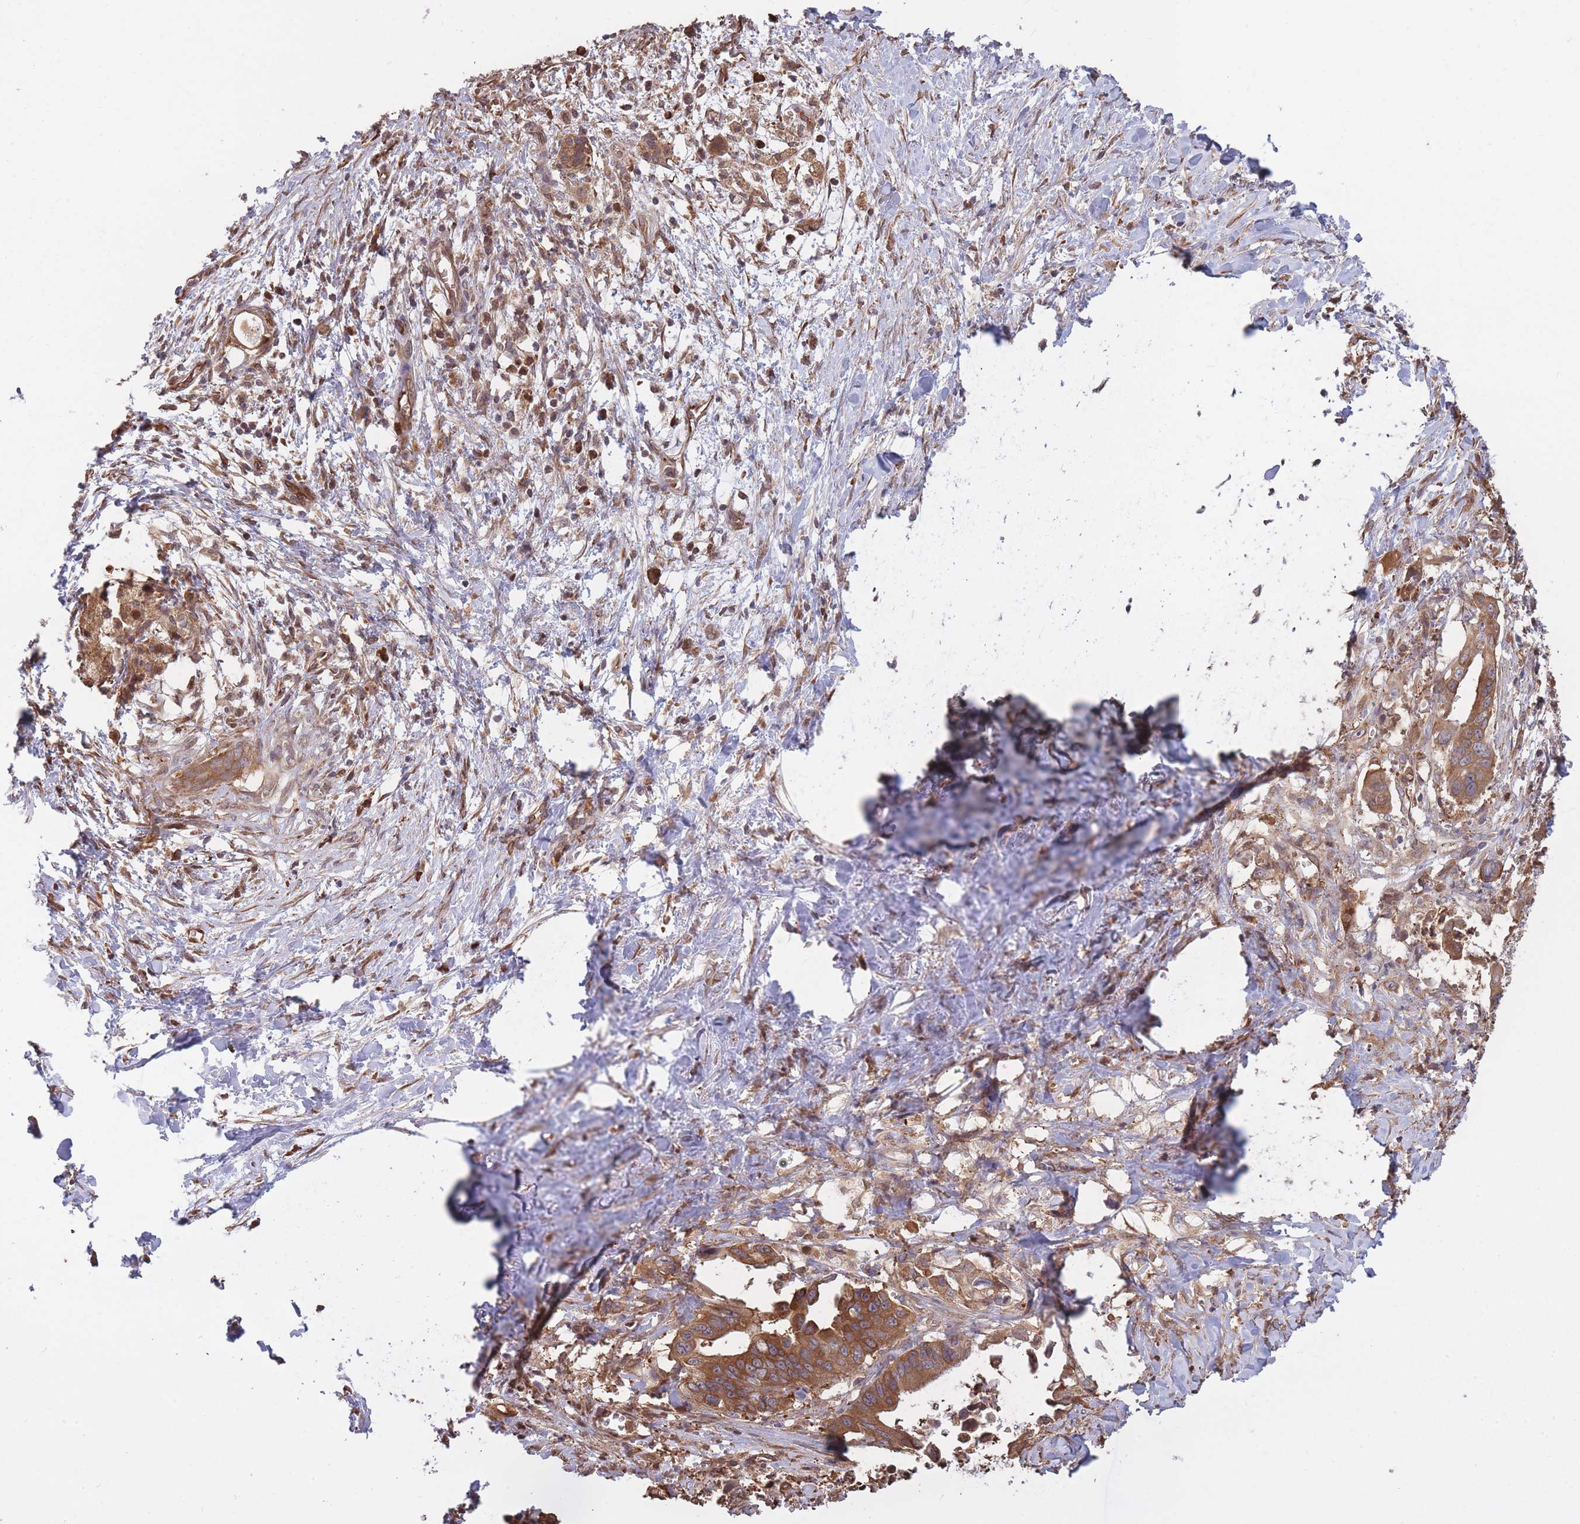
{"staining": {"intensity": "moderate", "quantity": ">75%", "location": "cytoplasmic/membranous"}, "tissue": "pancreatic cancer", "cell_type": "Tumor cells", "image_type": "cancer", "snomed": [{"axis": "morphology", "description": "Adenocarcinoma, NOS"}, {"axis": "topography", "description": "Pancreas"}], "caption": "Pancreatic cancer (adenocarcinoma) was stained to show a protein in brown. There is medium levels of moderate cytoplasmic/membranous positivity in about >75% of tumor cells.", "gene": "ARL13B", "patient": {"sex": "male", "age": 61}}